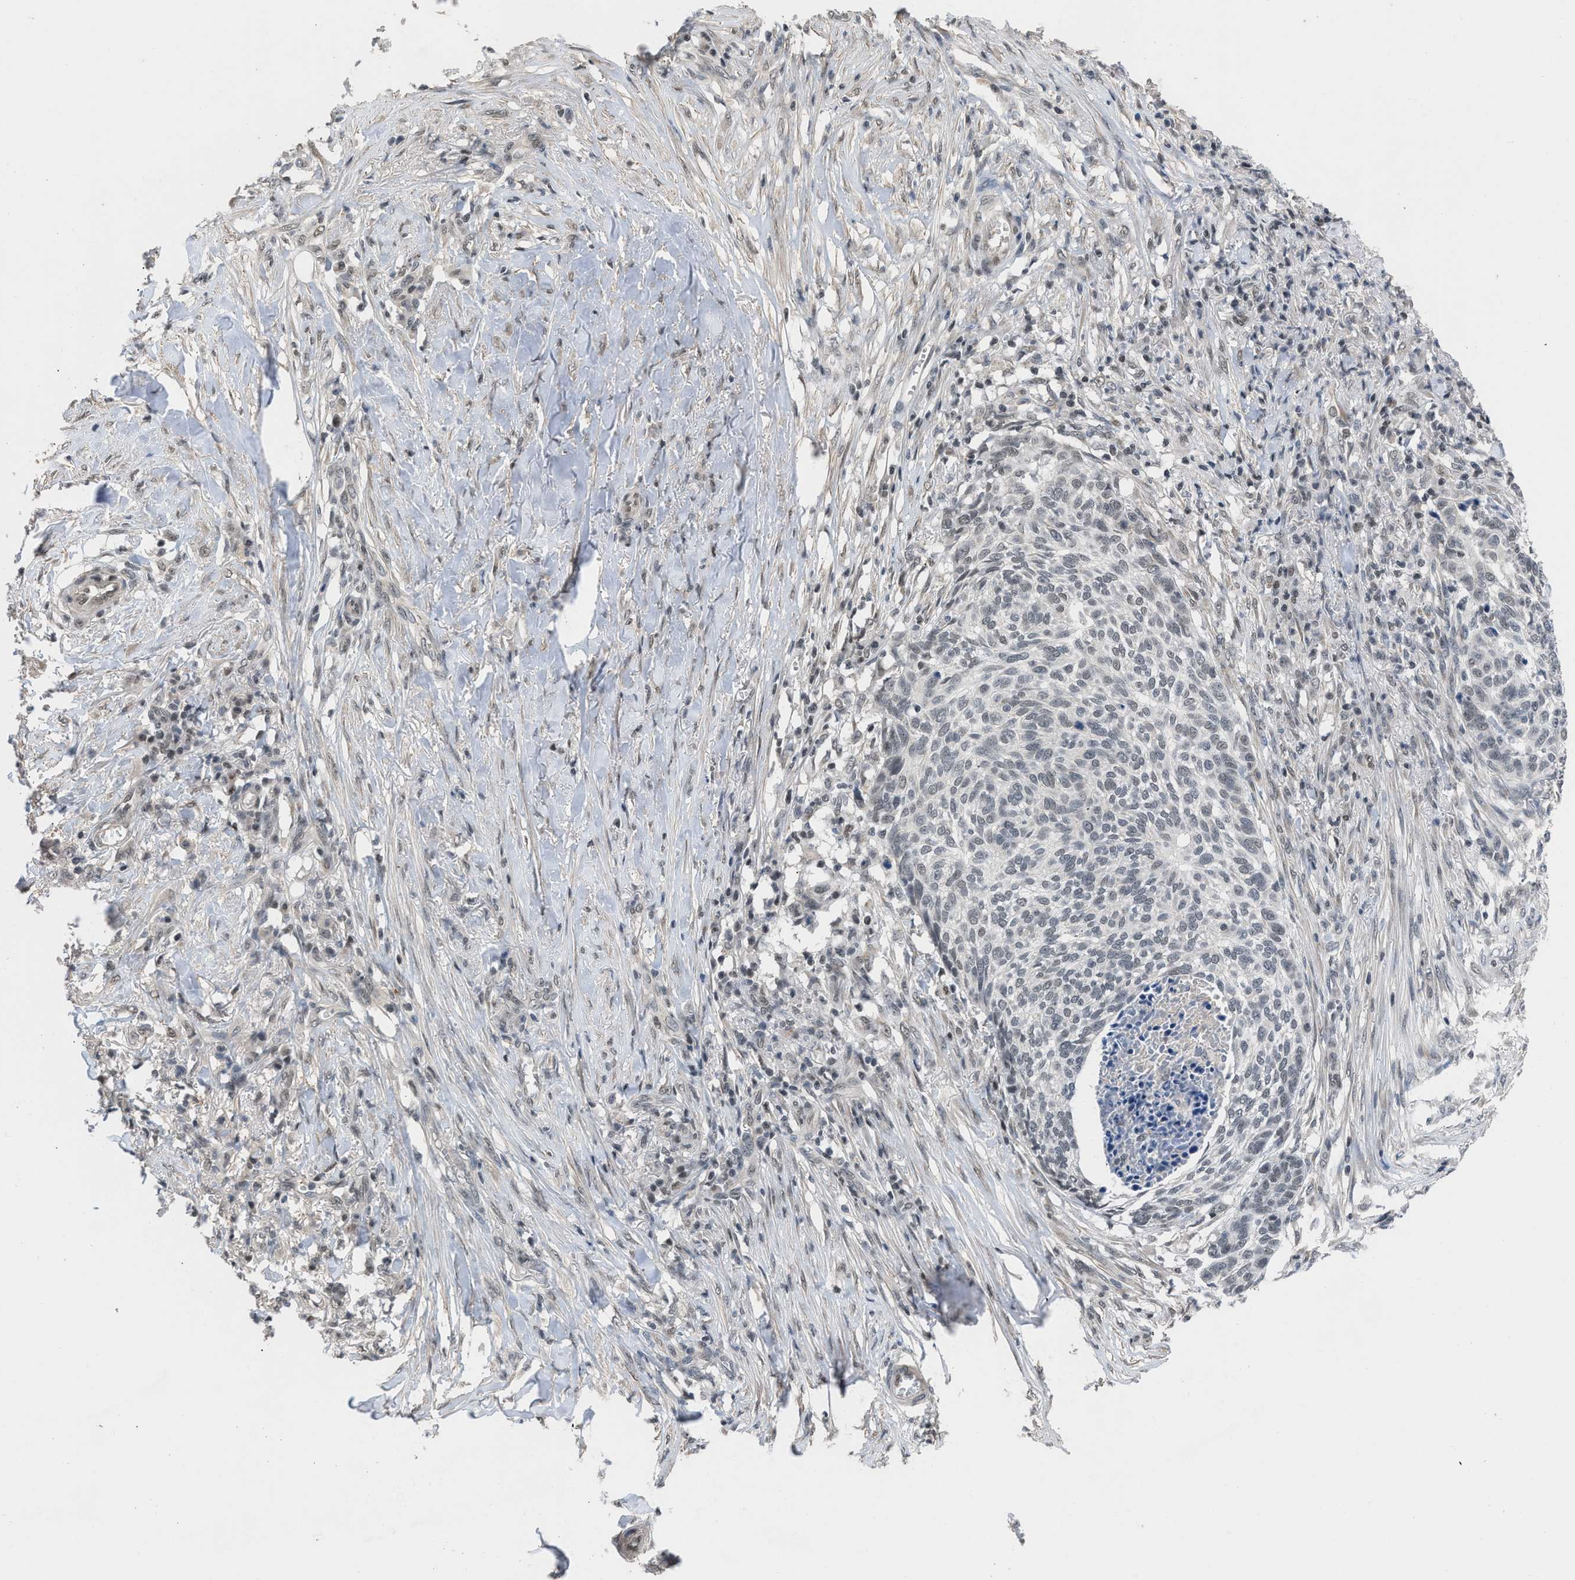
{"staining": {"intensity": "weak", "quantity": "25%-75%", "location": "nuclear"}, "tissue": "skin cancer", "cell_type": "Tumor cells", "image_type": "cancer", "snomed": [{"axis": "morphology", "description": "Basal cell carcinoma"}, {"axis": "topography", "description": "Skin"}], "caption": "Human basal cell carcinoma (skin) stained with a brown dye shows weak nuclear positive positivity in about 25%-75% of tumor cells.", "gene": "TERF2IP", "patient": {"sex": "male", "age": 85}}